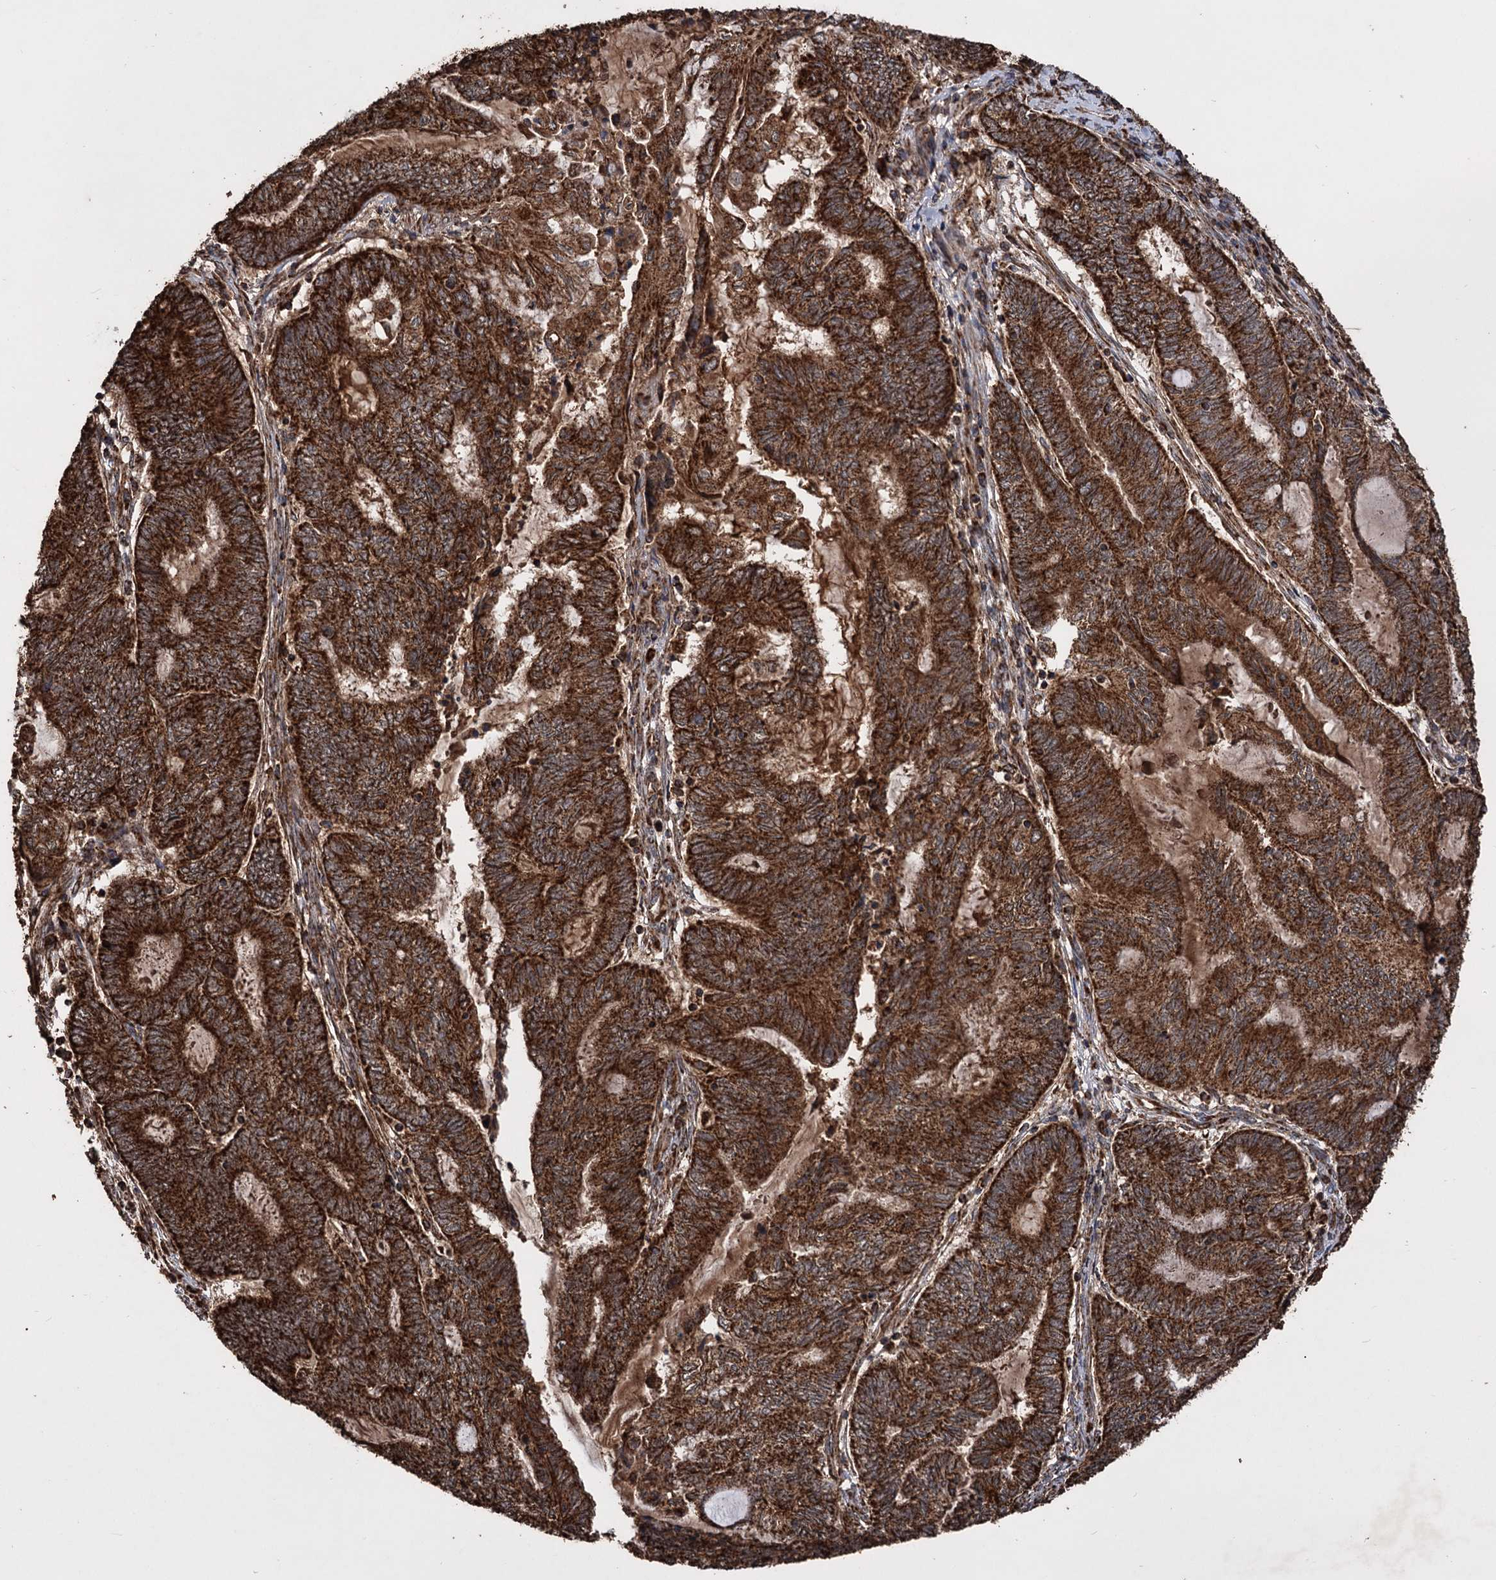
{"staining": {"intensity": "strong", "quantity": ">75%", "location": "cytoplasmic/membranous"}, "tissue": "endometrial cancer", "cell_type": "Tumor cells", "image_type": "cancer", "snomed": [{"axis": "morphology", "description": "Adenocarcinoma, NOS"}, {"axis": "topography", "description": "Uterus"}, {"axis": "topography", "description": "Endometrium"}], "caption": "This image shows adenocarcinoma (endometrial) stained with immunohistochemistry to label a protein in brown. The cytoplasmic/membranous of tumor cells show strong positivity for the protein. Nuclei are counter-stained blue.", "gene": "IPO4", "patient": {"sex": "female", "age": 70}}